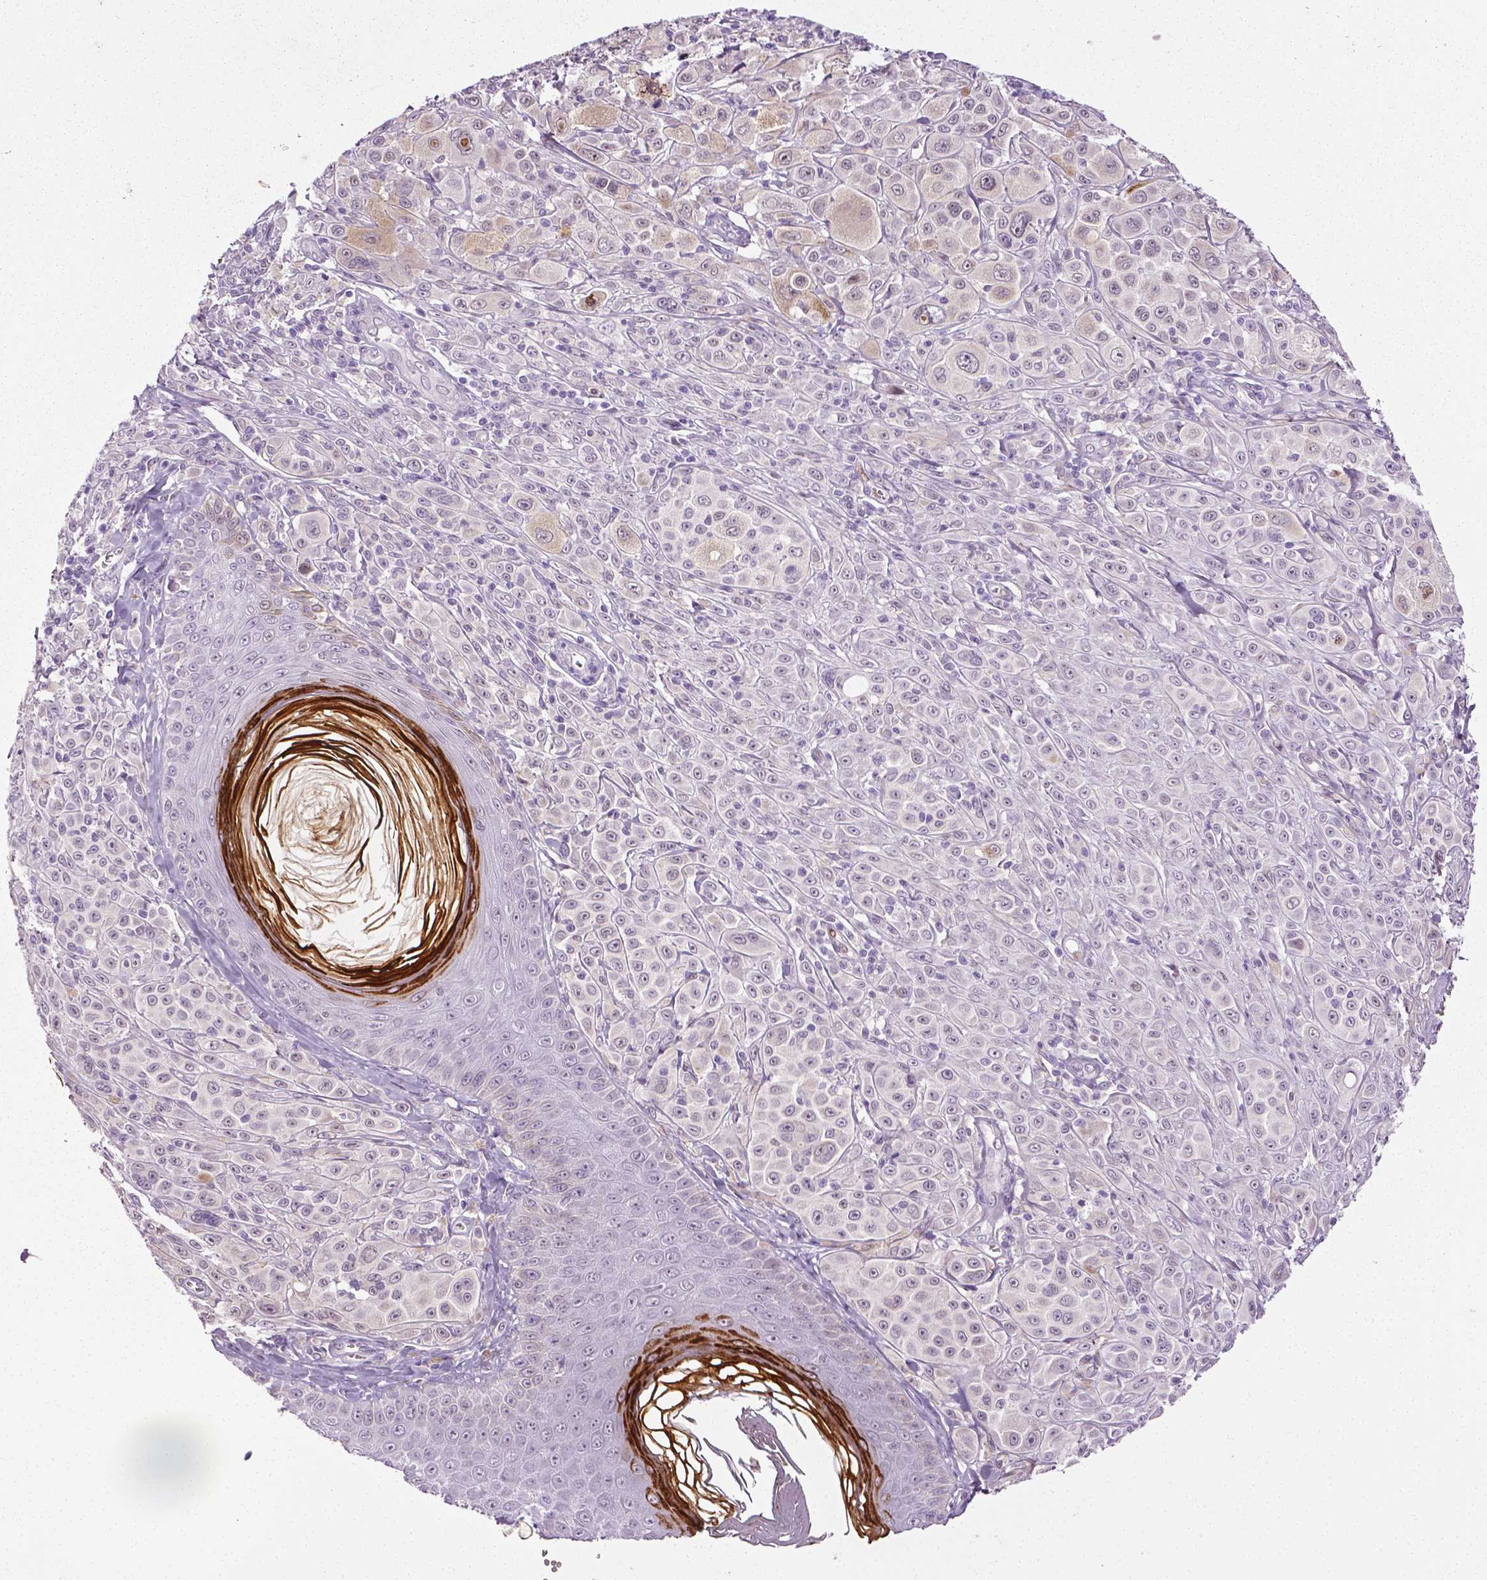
{"staining": {"intensity": "weak", "quantity": "<25%", "location": "cytoplasmic/membranous"}, "tissue": "melanoma", "cell_type": "Tumor cells", "image_type": "cancer", "snomed": [{"axis": "morphology", "description": "Malignant melanoma, NOS"}, {"axis": "topography", "description": "Skin"}], "caption": "This is an immunohistochemistry image of melanoma. There is no staining in tumor cells.", "gene": "PTGER3", "patient": {"sex": "male", "age": 67}}